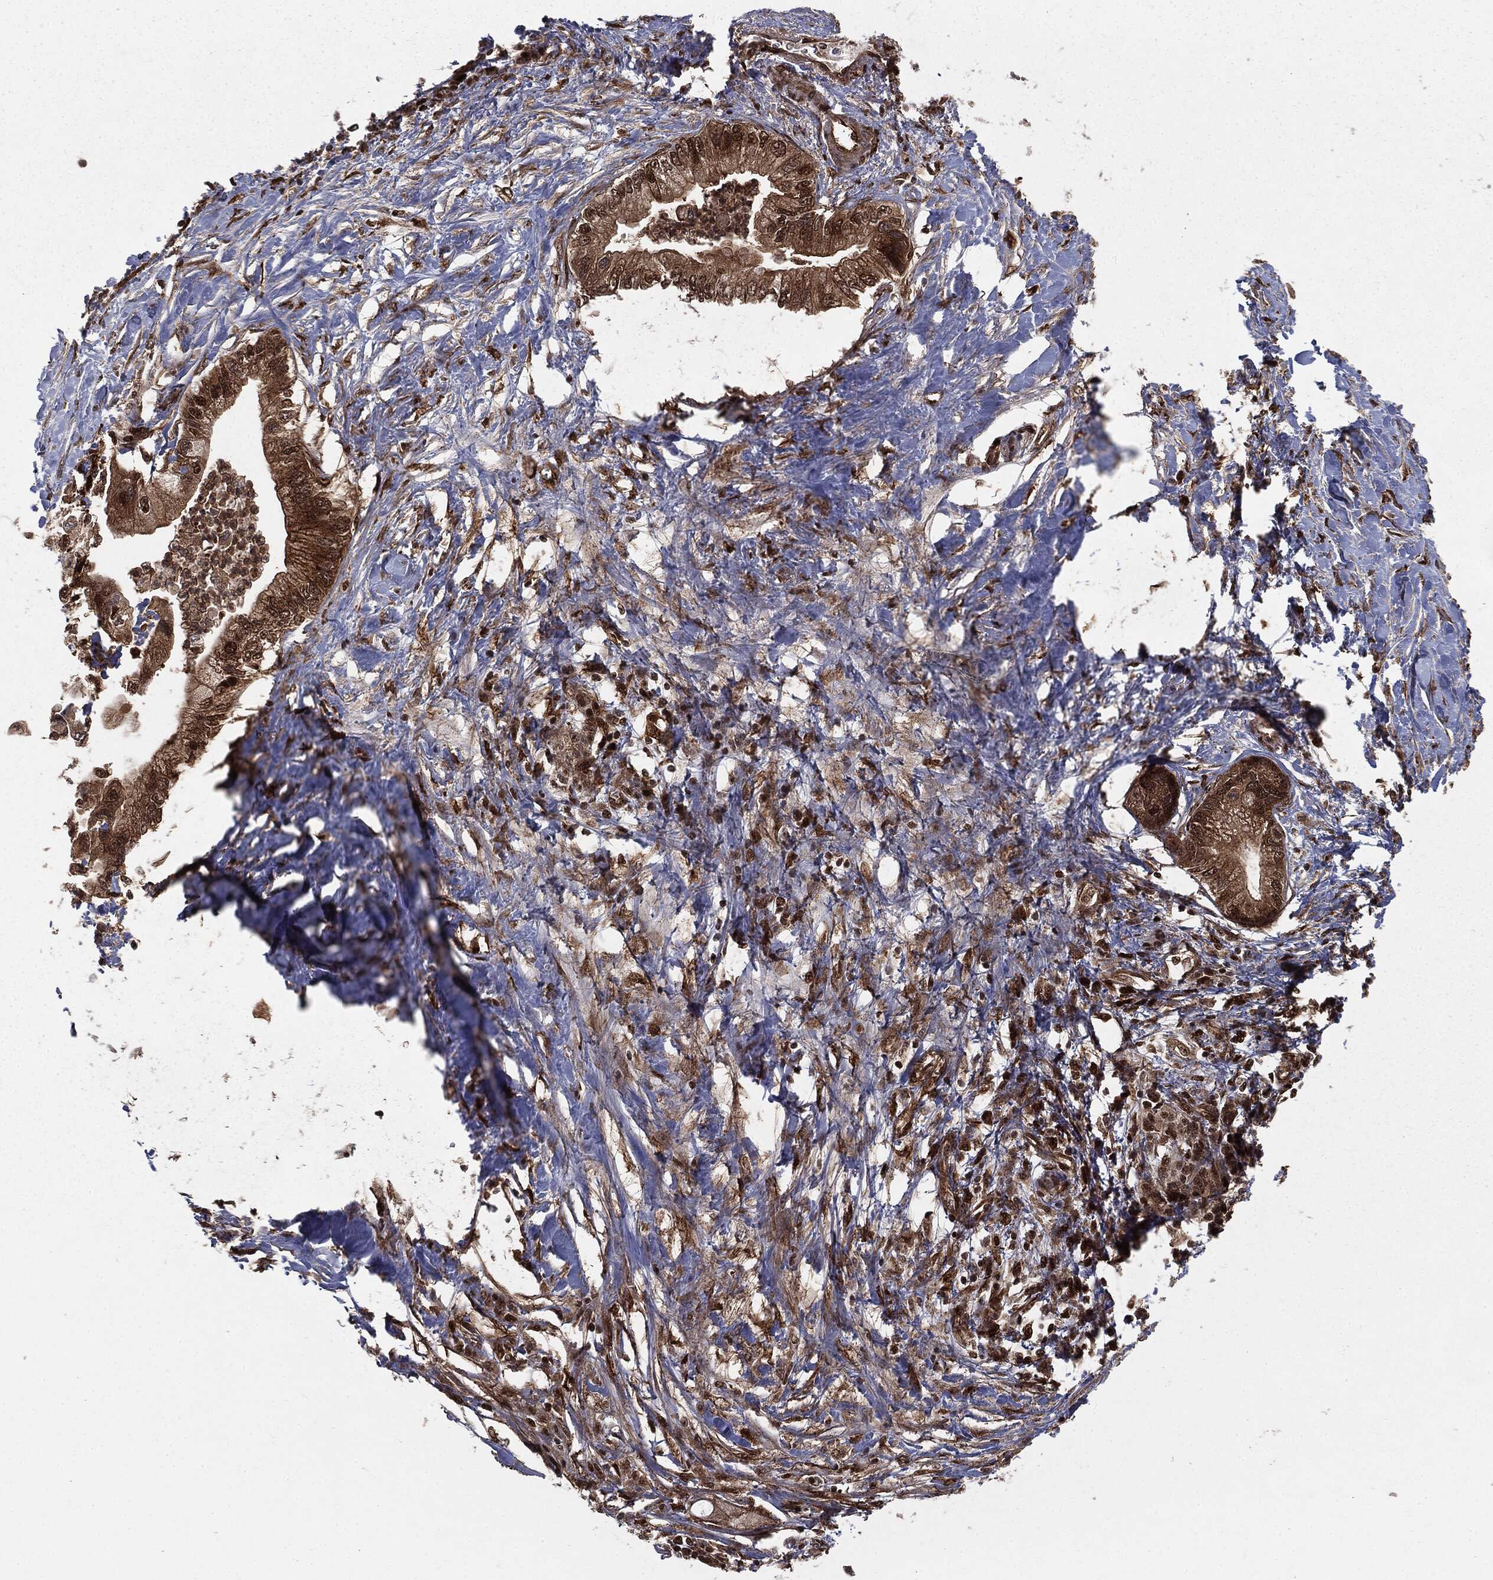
{"staining": {"intensity": "strong", "quantity": ">75%", "location": "cytoplasmic/membranous,nuclear"}, "tissue": "pancreatic cancer", "cell_type": "Tumor cells", "image_type": "cancer", "snomed": [{"axis": "morphology", "description": "Adenocarcinoma, NOS"}, {"axis": "topography", "description": "Pancreas"}], "caption": "This histopathology image exhibits IHC staining of pancreatic adenocarcinoma, with high strong cytoplasmic/membranous and nuclear expression in about >75% of tumor cells.", "gene": "RANBP9", "patient": {"sex": "male", "age": 61}}